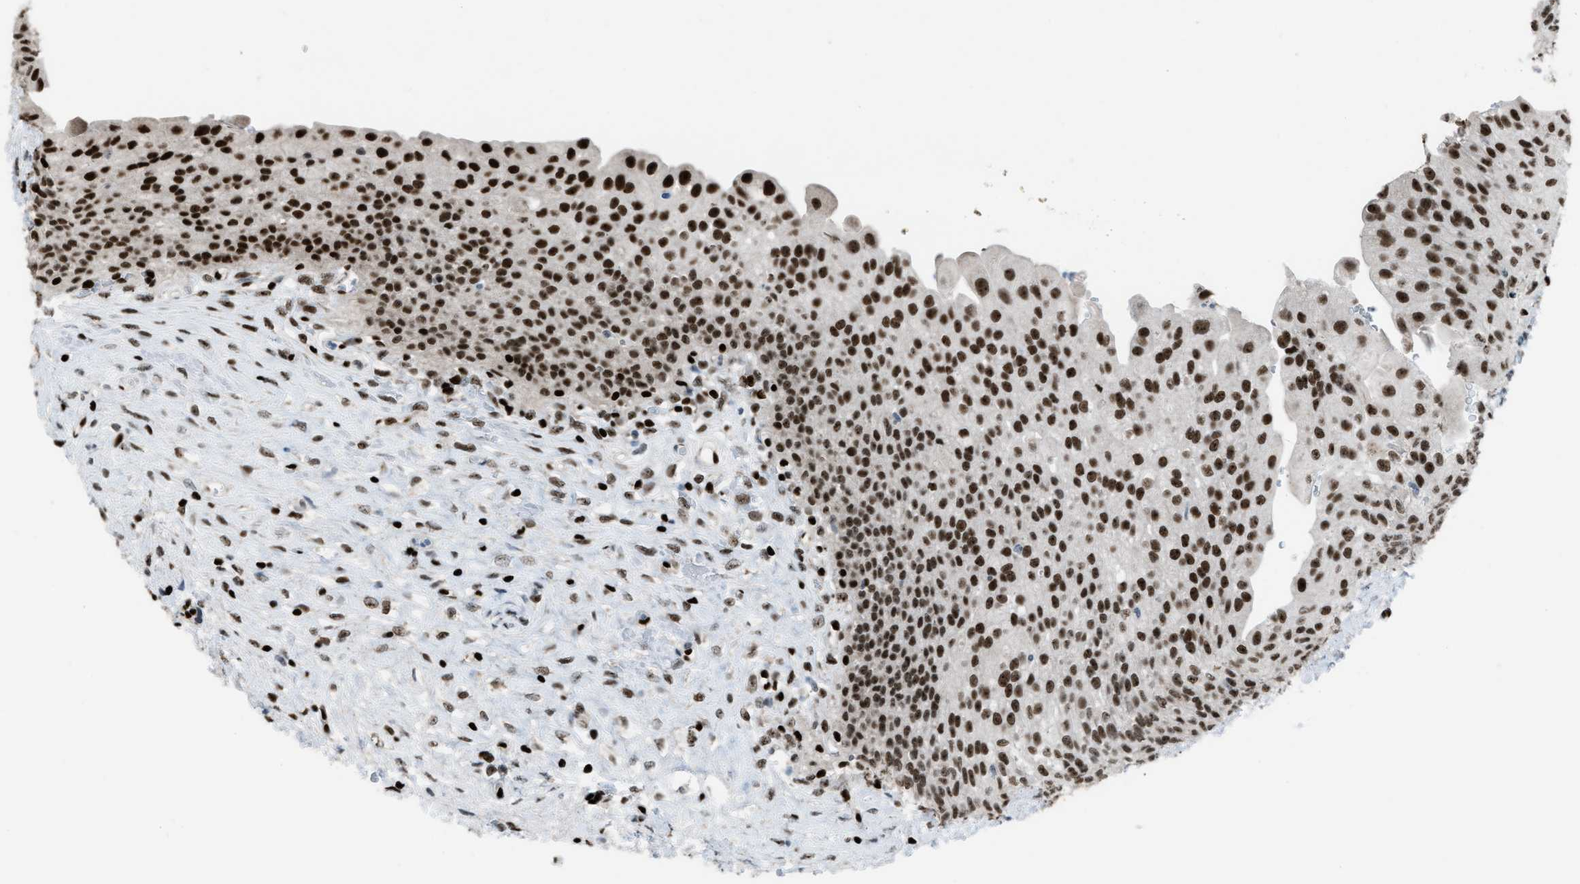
{"staining": {"intensity": "strong", "quantity": ">75%", "location": "nuclear"}, "tissue": "urinary bladder", "cell_type": "Urothelial cells", "image_type": "normal", "snomed": [{"axis": "morphology", "description": "Urothelial carcinoma, High grade"}, {"axis": "topography", "description": "Urinary bladder"}], "caption": "Urothelial cells demonstrate strong nuclear staining in approximately >75% of cells in unremarkable urinary bladder.", "gene": "SLFN5", "patient": {"sex": "male", "age": 46}}